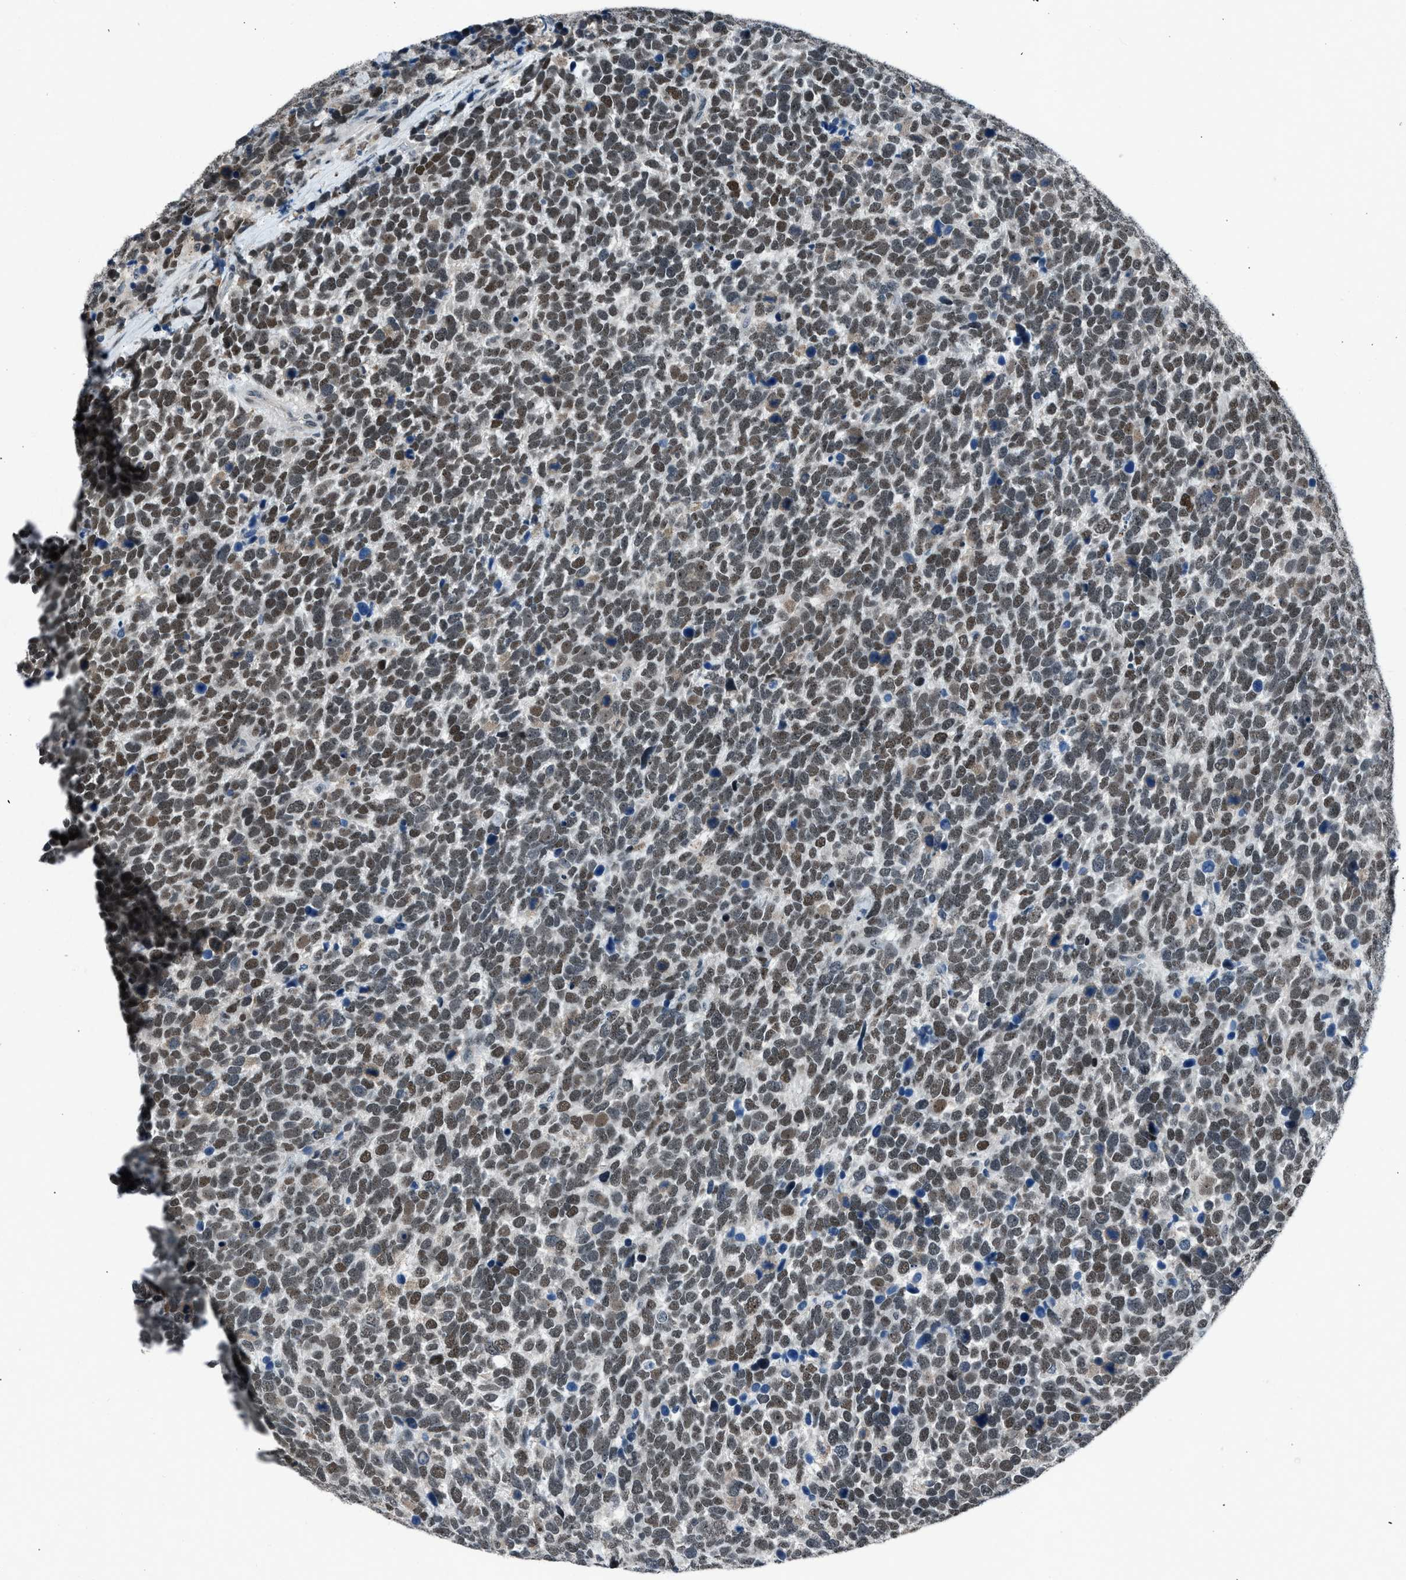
{"staining": {"intensity": "moderate", "quantity": ">75%", "location": "nuclear"}, "tissue": "urothelial cancer", "cell_type": "Tumor cells", "image_type": "cancer", "snomed": [{"axis": "morphology", "description": "Urothelial carcinoma, High grade"}, {"axis": "topography", "description": "Urinary bladder"}], "caption": "Protein staining reveals moderate nuclear positivity in about >75% of tumor cells in high-grade urothelial carcinoma. Immunohistochemistry (ihc) stains the protein of interest in brown and the nuclei are stained blue.", "gene": "ADCY1", "patient": {"sex": "female", "age": 82}}